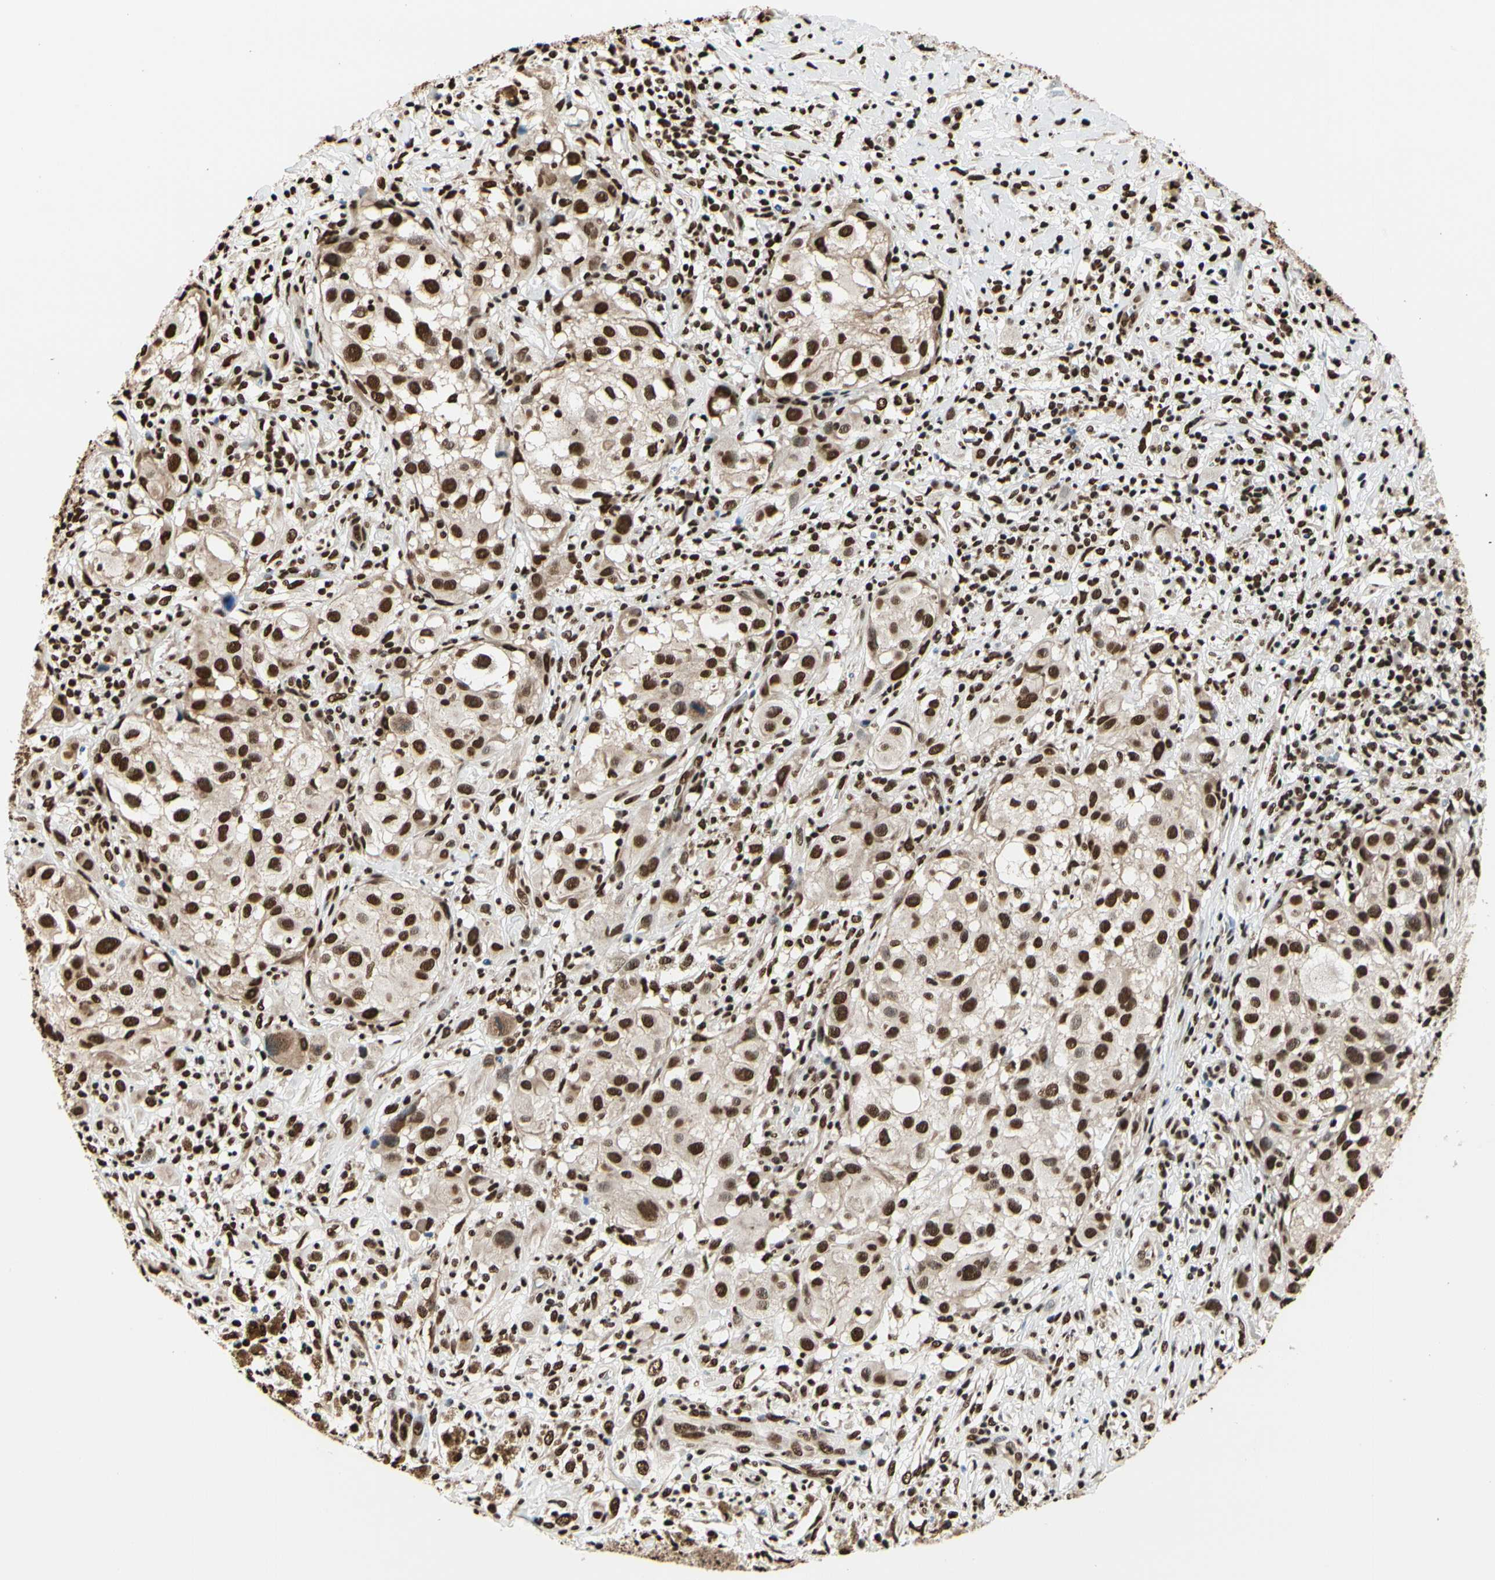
{"staining": {"intensity": "strong", "quantity": ">75%", "location": "nuclear"}, "tissue": "melanoma", "cell_type": "Tumor cells", "image_type": "cancer", "snomed": [{"axis": "morphology", "description": "Necrosis, NOS"}, {"axis": "morphology", "description": "Malignant melanoma, NOS"}, {"axis": "topography", "description": "Skin"}], "caption": "Melanoma was stained to show a protein in brown. There is high levels of strong nuclear staining in about >75% of tumor cells. Using DAB (brown) and hematoxylin (blue) stains, captured at high magnification using brightfield microscopy.", "gene": "HNRNPK", "patient": {"sex": "female", "age": 87}}